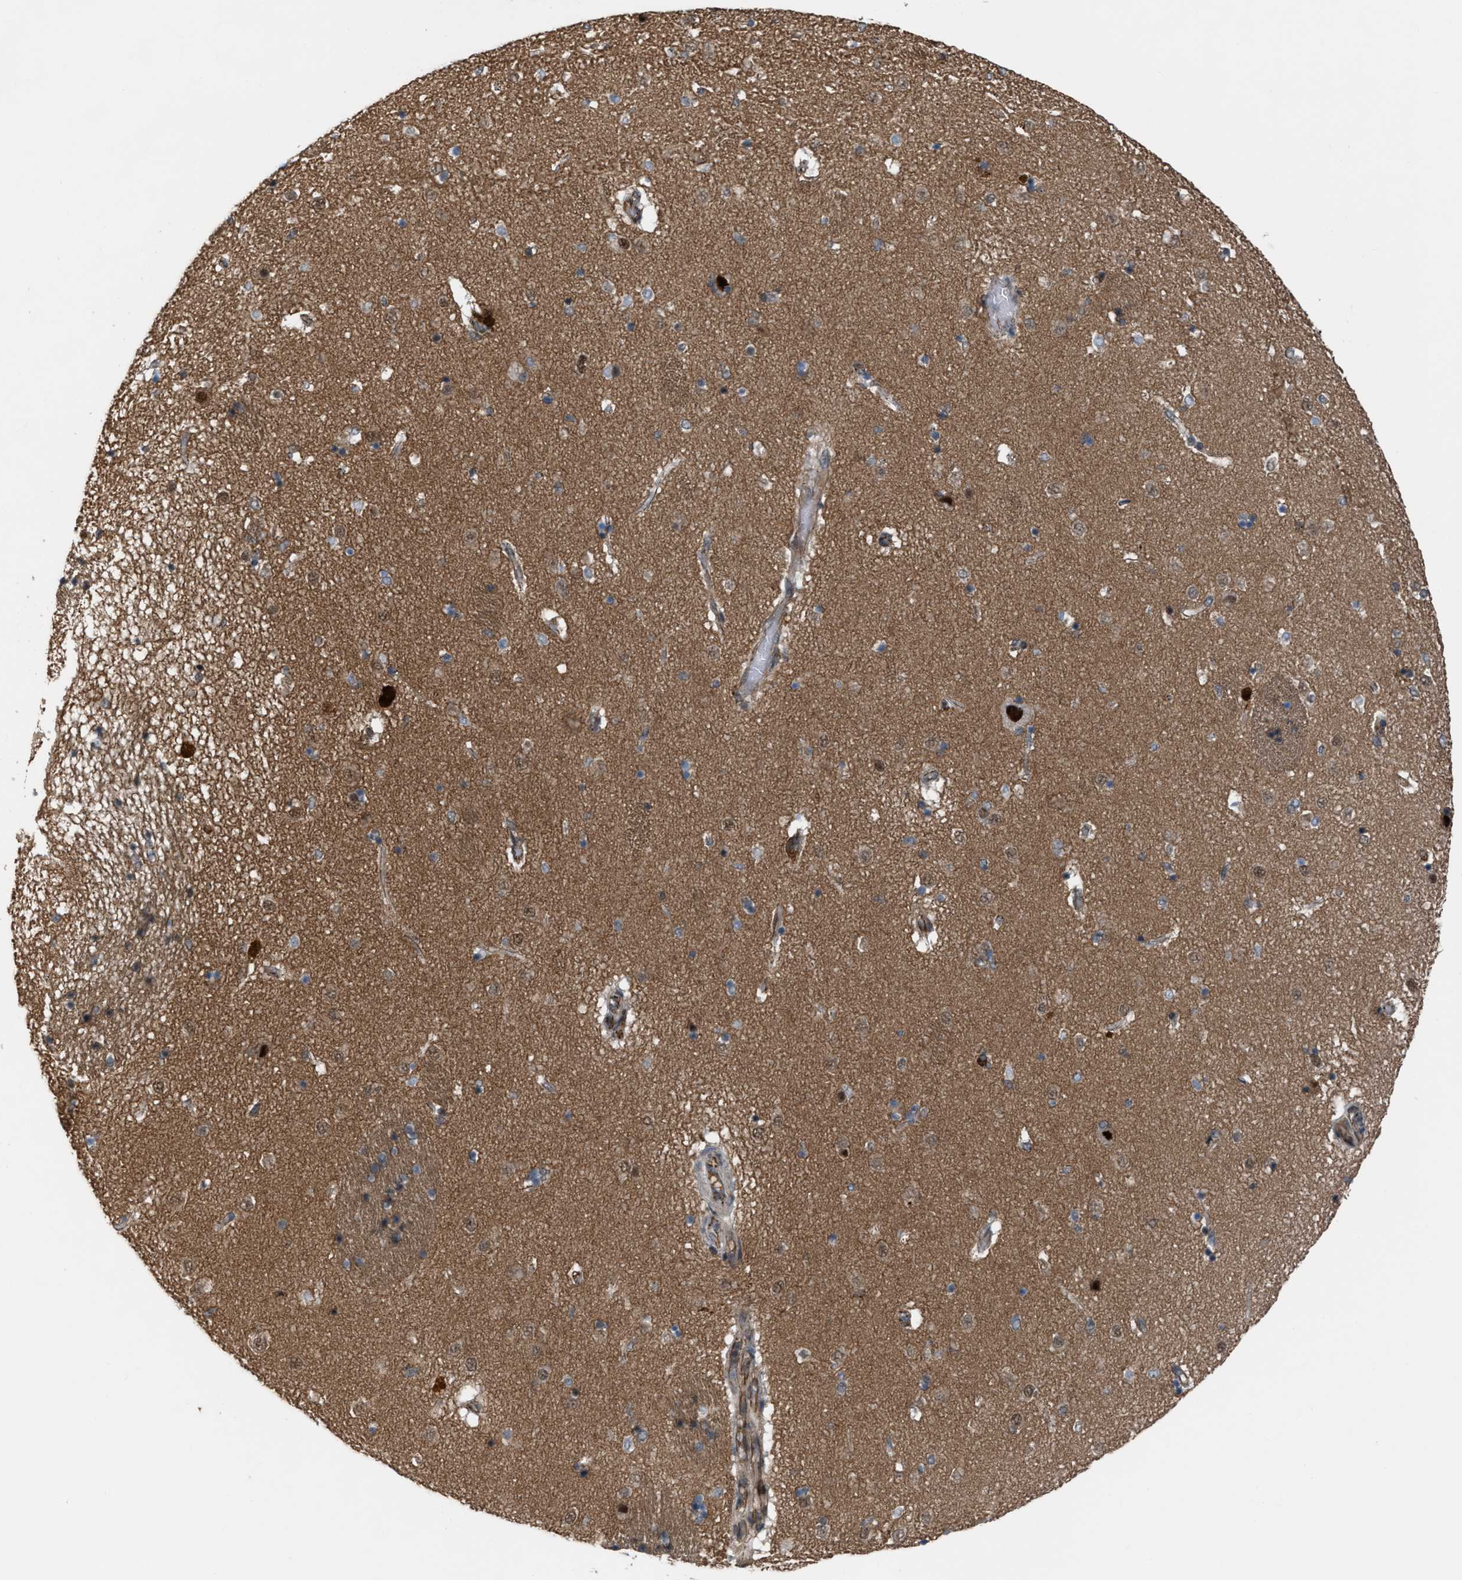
{"staining": {"intensity": "moderate", "quantity": "<25%", "location": "cytoplasmic/membranous"}, "tissue": "caudate", "cell_type": "Glial cells", "image_type": "normal", "snomed": [{"axis": "morphology", "description": "Normal tissue, NOS"}, {"axis": "topography", "description": "Lateral ventricle wall"}], "caption": "Immunohistochemistry (IHC) of unremarkable human caudate exhibits low levels of moderate cytoplasmic/membranous positivity in approximately <25% of glial cells. (brown staining indicates protein expression, while blue staining denotes nuclei).", "gene": "RFFL", "patient": {"sex": "male", "age": 70}}